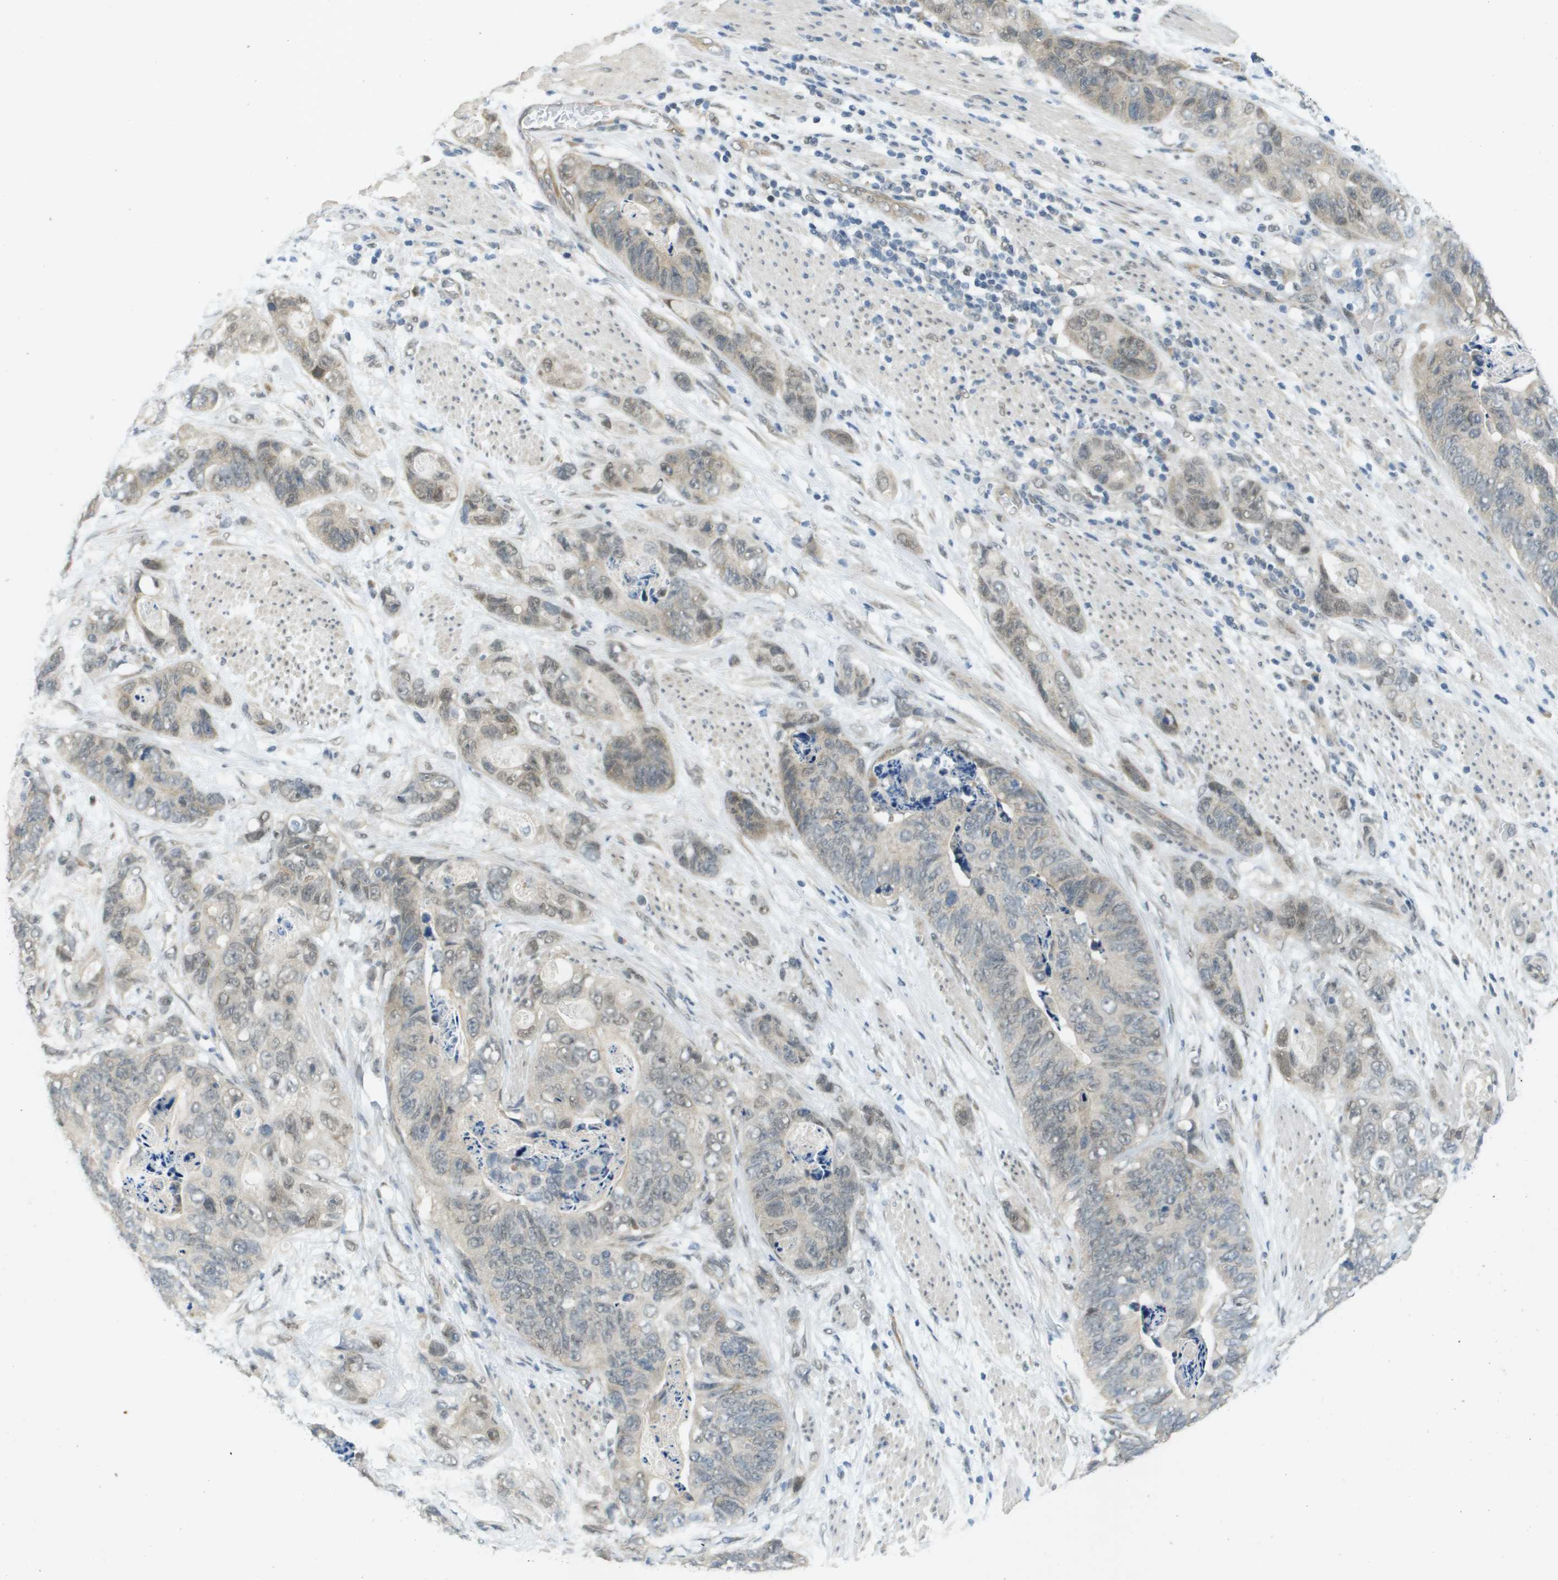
{"staining": {"intensity": "weak", "quantity": "<25%", "location": "nuclear"}, "tissue": "stomach cancer", "cell_type": "Tumor cells", "image_type": "cancer", "snomed": [{"axis": "morphology", "description": "Adenocarcinoma, NOS"}, {"axis": "topography", "description": "Stomach"}], "caption": "An image of human stomach adenocarcinoma is negative for staining in tumor cells.", "gene": "ARID1B", "patient": {"sex": "female", "age": 89}}